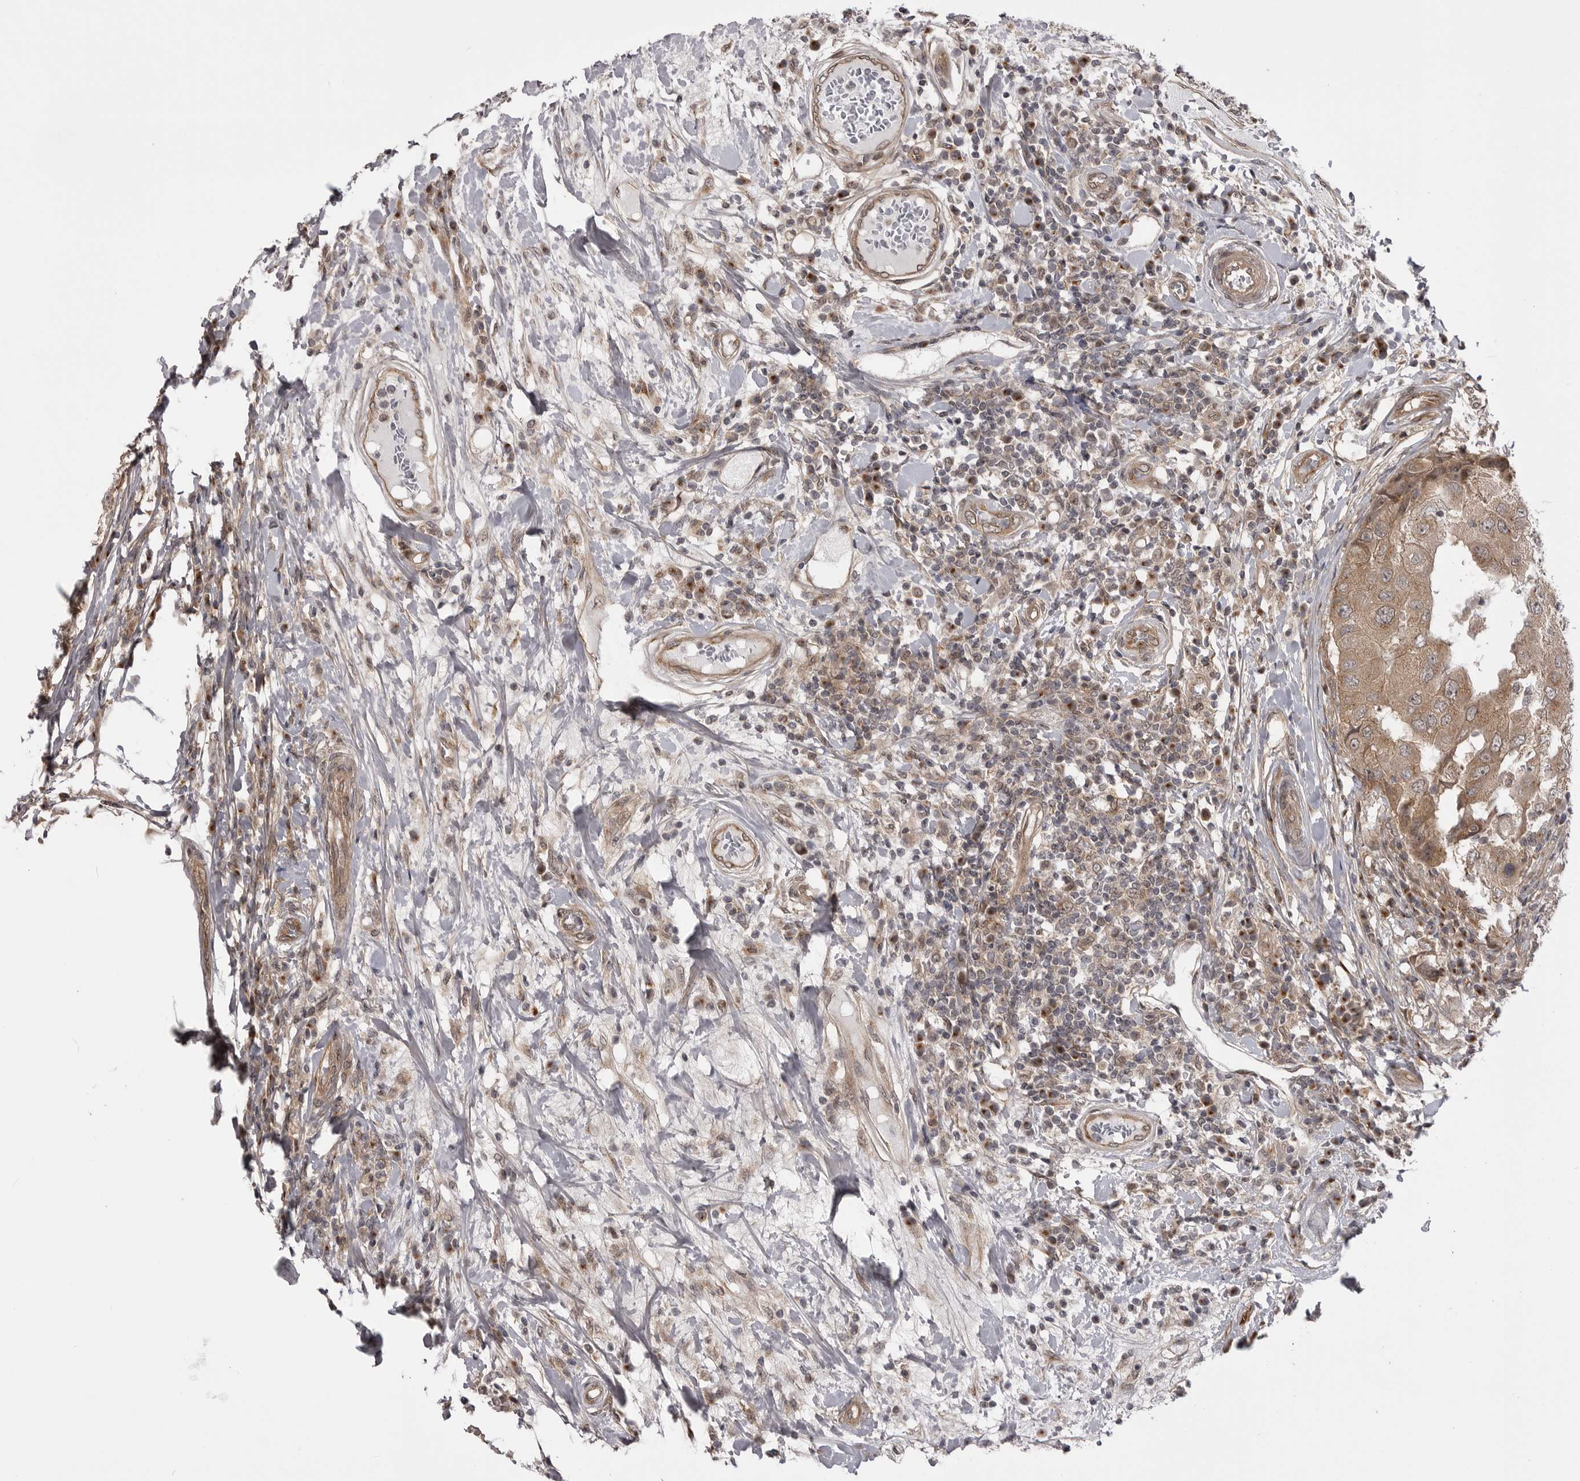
{"staining": {"intensity": "moderate", "quantity": ">75%", "location": "cytoplasmic/membranous"}, "tissue": "breast cancer", "cell_type": "Tumor cells", "image_type": "cancer", "snomed": [{"axis": "morphology", "description": "Duct carcinoma"}, {"axis": "topography", "description": "Breast"}], "caption": "Breast cancer tissue shows moderate cytoplasmic/membranous staining in approximately >75% of tumor cells", "gene": "PDCL", "patient": {"sex": "female", "age": 27}}